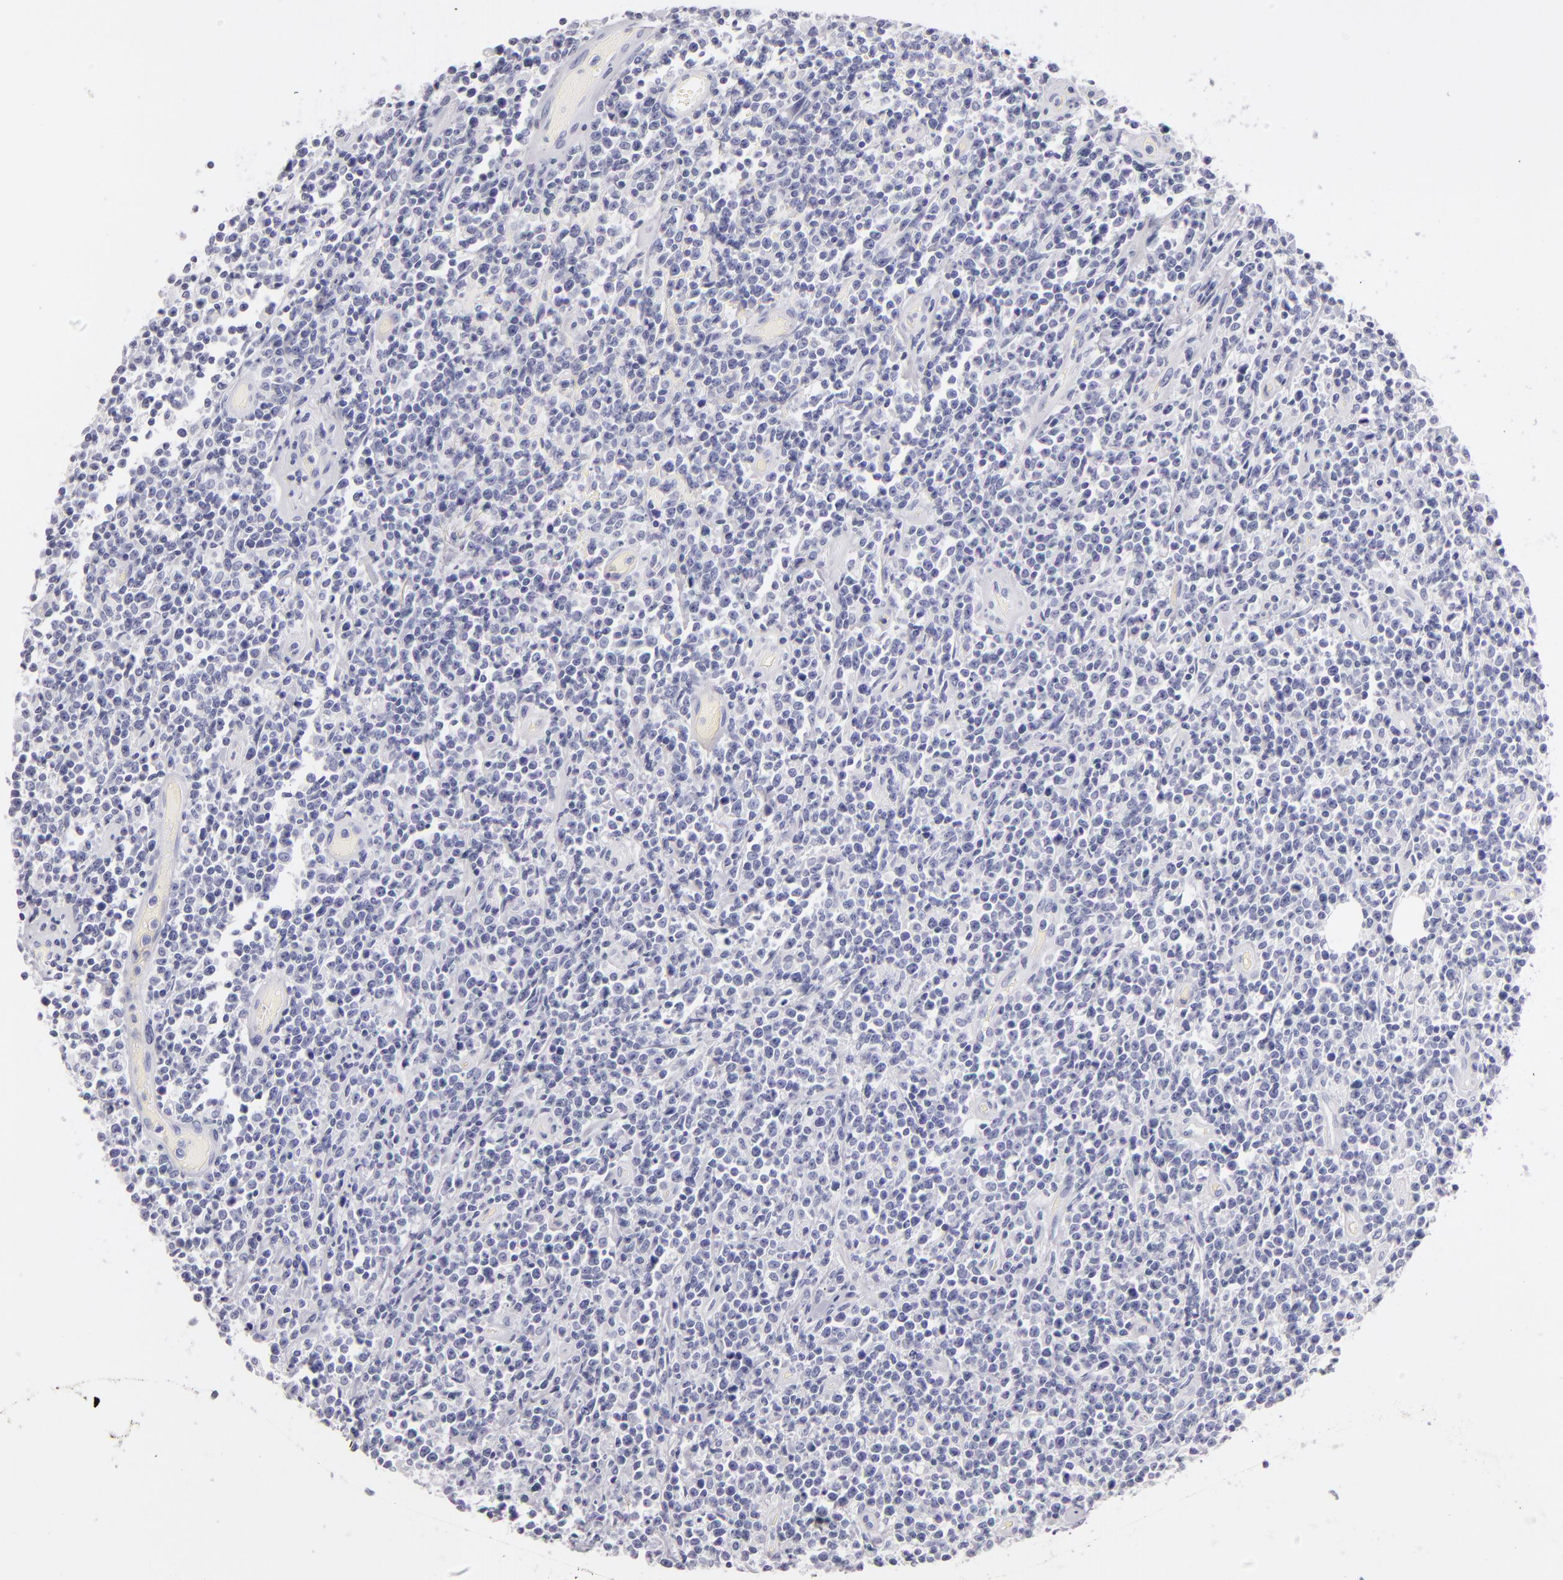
{"staining": {"intensity": "negative", "quantity": "none", "location": "none"}, "tissue": "lymphoma", "cell_type": "Tumor cells", "image_type": "cancer", "snomed": [{"axis": "morphology", "description": "Malignant lymphoma, non-Hodgkin's type, High grade"}, {"axis": "topography", "description": "Colon"}], "caption": "A micrograph of human malignant lymphoma, non-Hodgkin's type (high-grade) is negative for staining in tumor cells. (DAB (3,3'-diaminobenzidine) immunohistochemistry, high magnification).", "gene": "FABP1", "patient": {"sex": "male", "age": 82}}